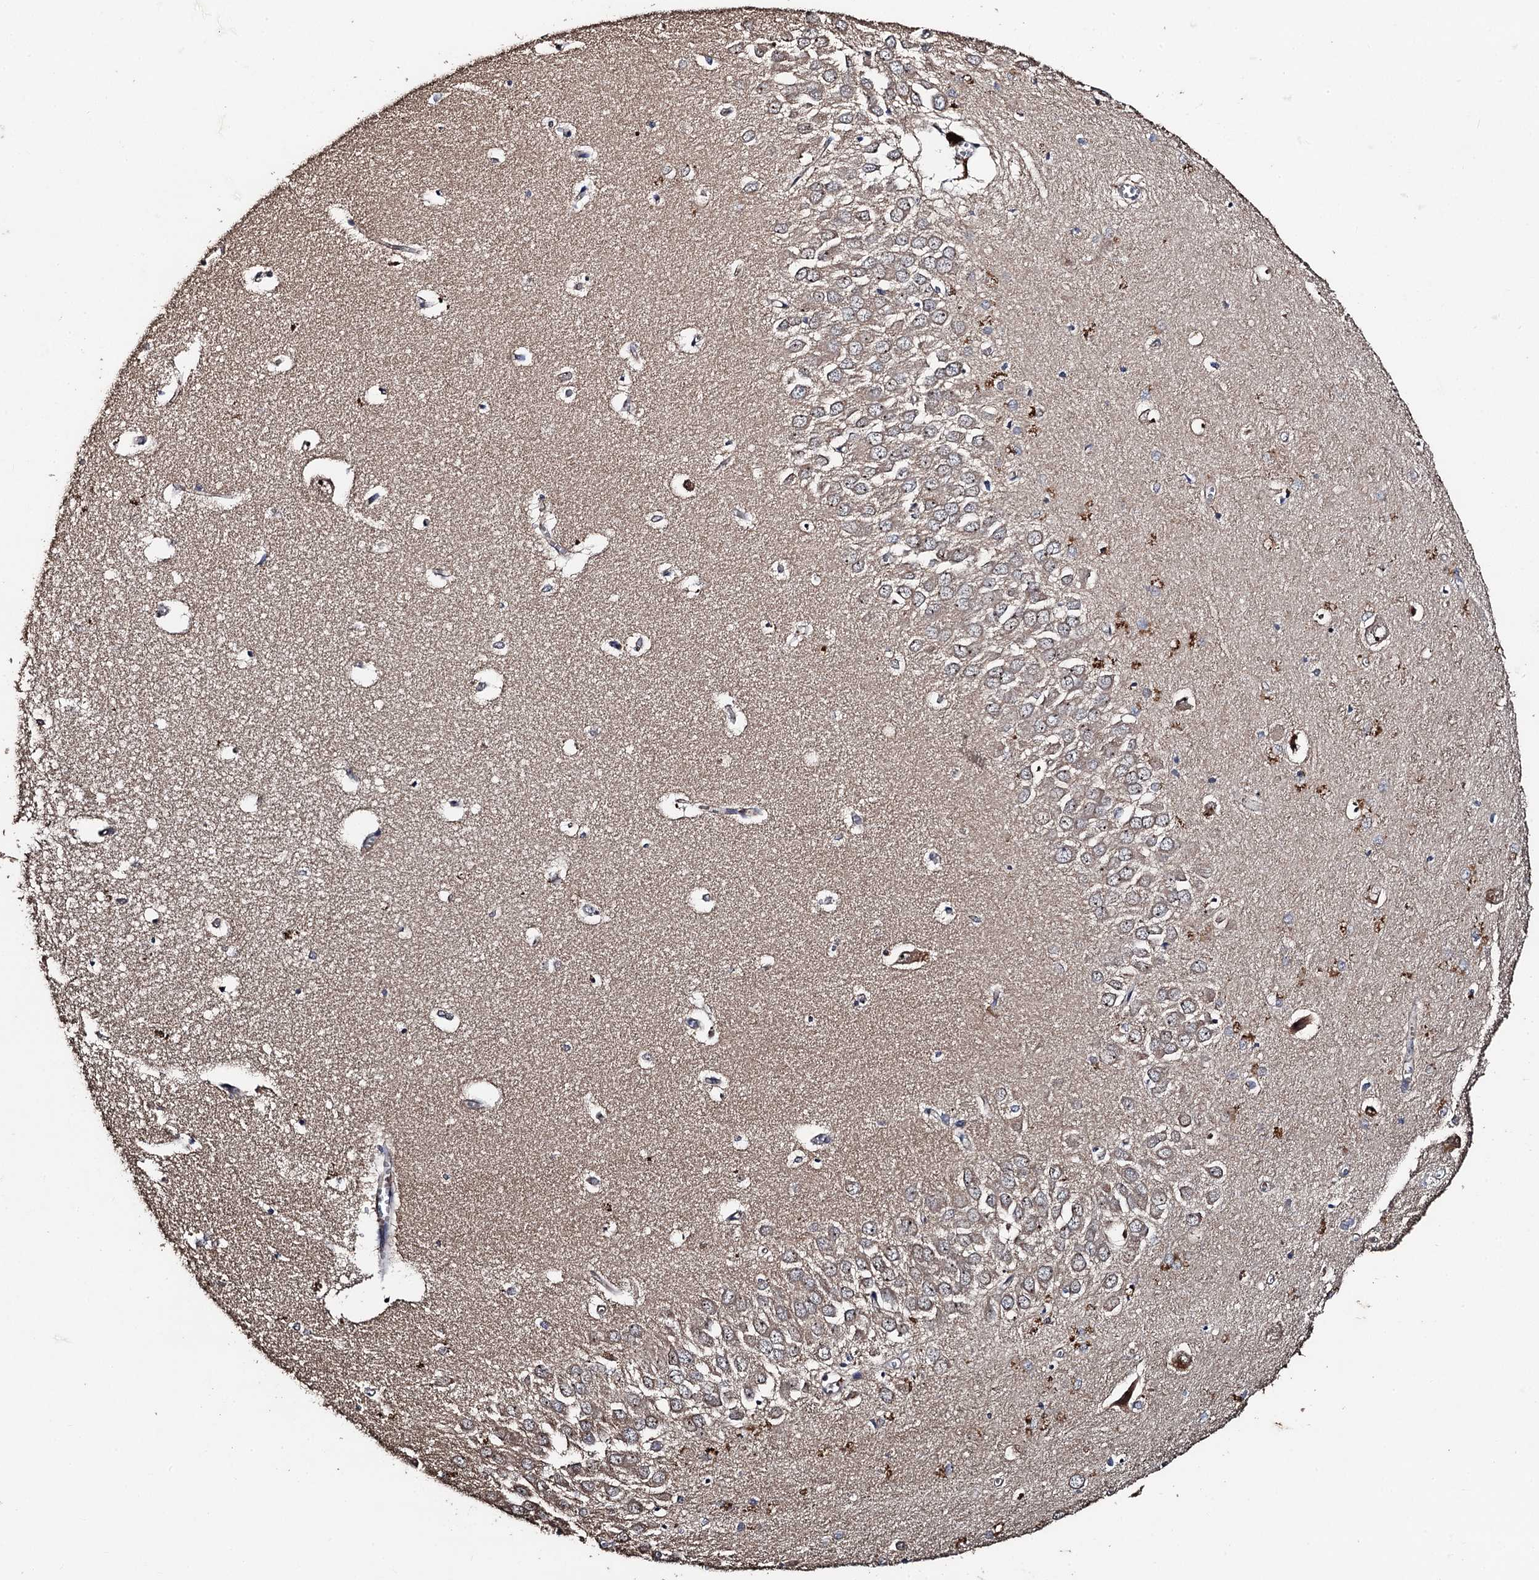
{"staining": {"intensity": "moderate", "quantity": "<25%", "location": "cytoplasmic/membranous"}, "tissue": "hippocampus", "cell_type": "Glial cells", "image_type": "normal", "snomed": [{"axis": "morphology", "description": "Normal tissue, NOS"}, {"axis": "topography", "description": "Hippocampus"}], "caption": "Immunohistochemistry (IHC) of unremarkable hippocampus reveals low levels of moderate cytoplasmic/membranous positivity in about <25% of glial cells. The protein of interest is stained brown, and the nuclei are stained in blue (DAB (3,3'-diaminobenzidine) IHC with brightfield microscopy, high magnification).", "gene": "PPTC7", "patient": {"sex": "male", "age": 70}}